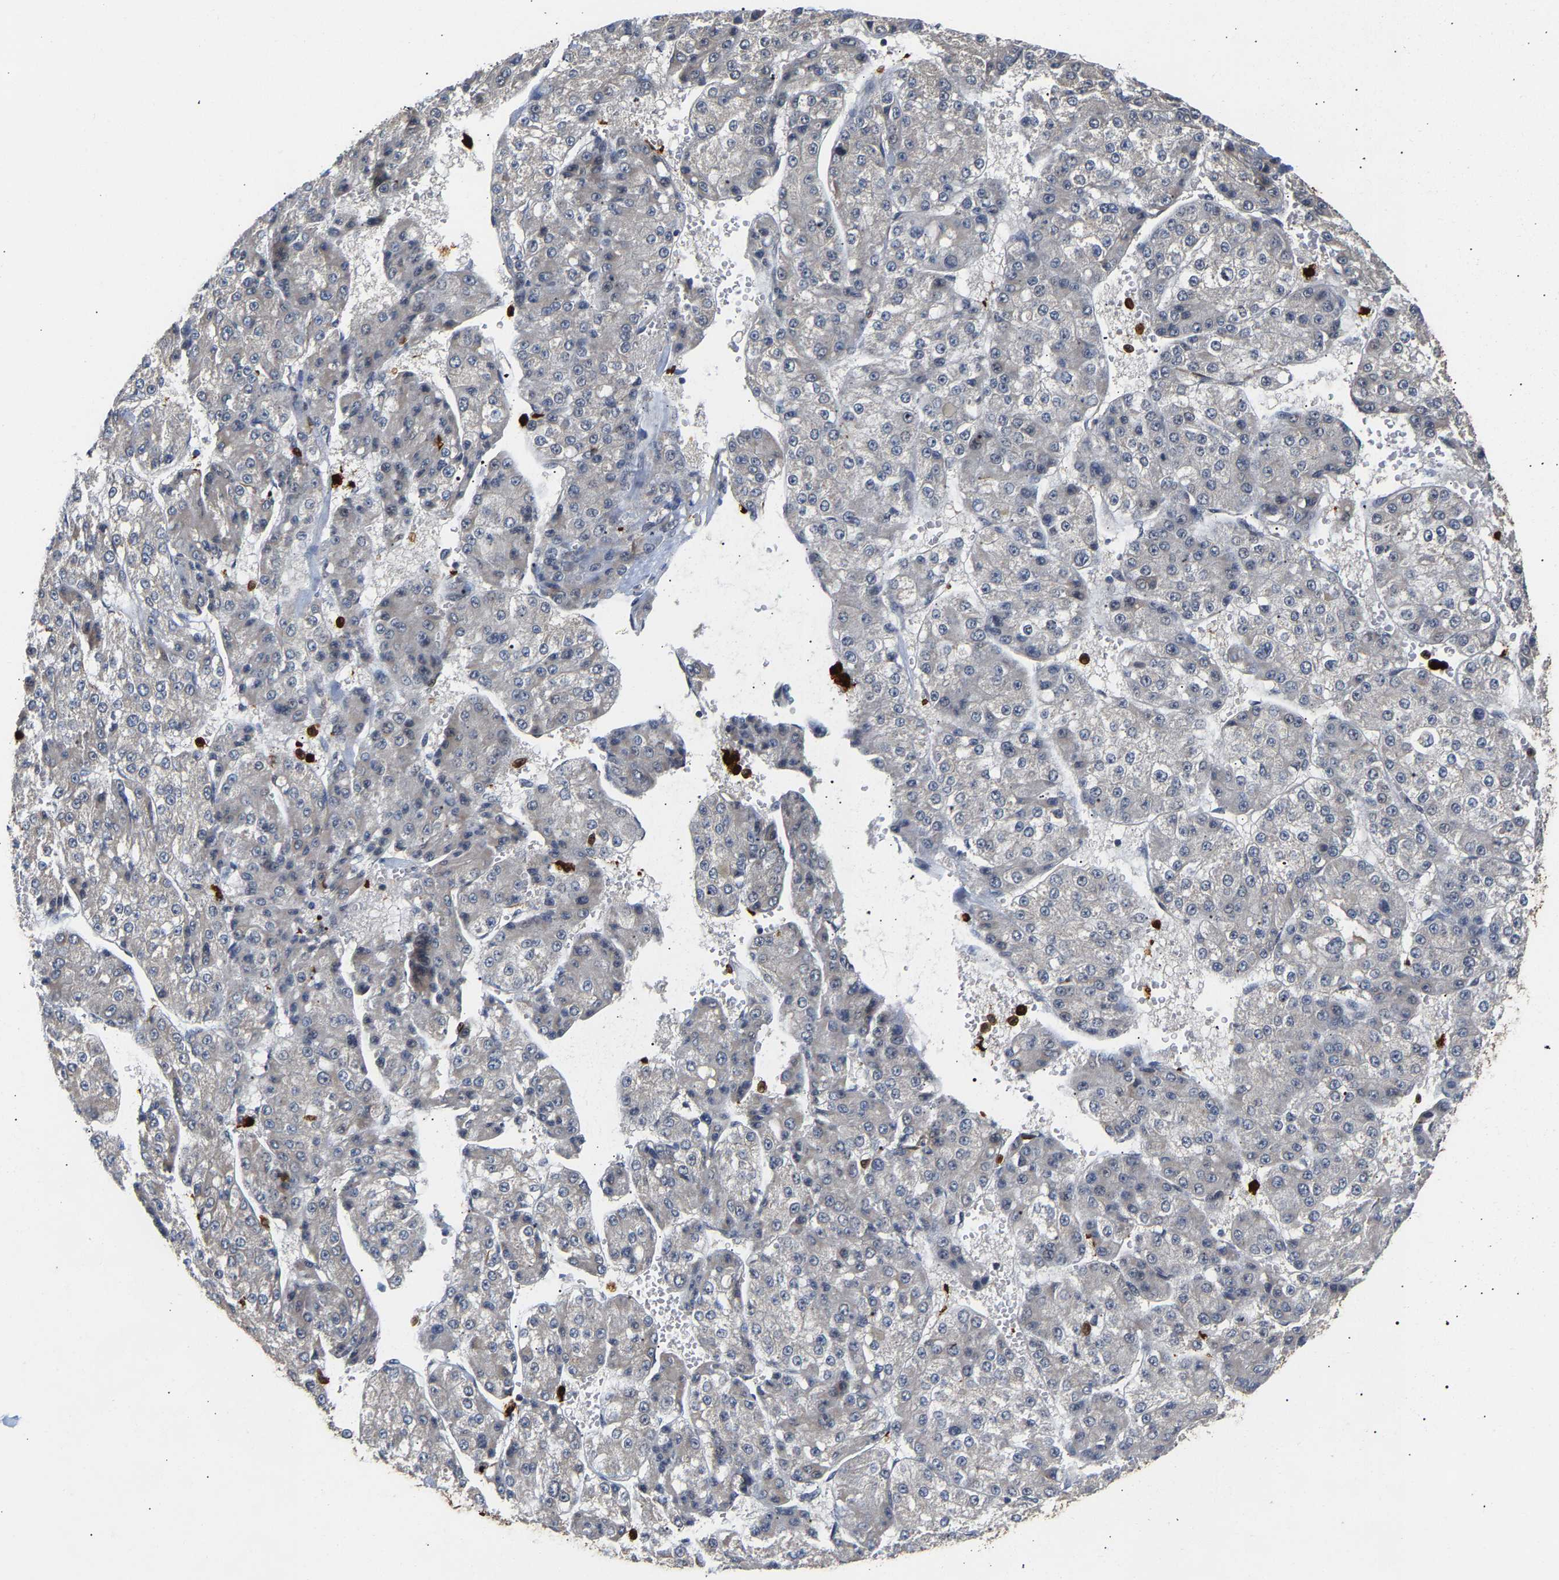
{"staining": {"intensity": "negative", "quantity": "none", "location": "none"}, "tissue": "liver cancer", "cell_type": "Tumor cells", "image_type": "cancer", "snomed": [{"axis": "morphology", "description": "Carcinoma, Hepatocellular, NOS"}, {"axis": "topography", "description": "Liver"}], "caption": "Immunohistochemical staining of human liver hepatocellular carcinoma reveals no significant positivity in tumor cells.", "gene": "TDRD7", "patient": {"sex": "female", "age": 73}}